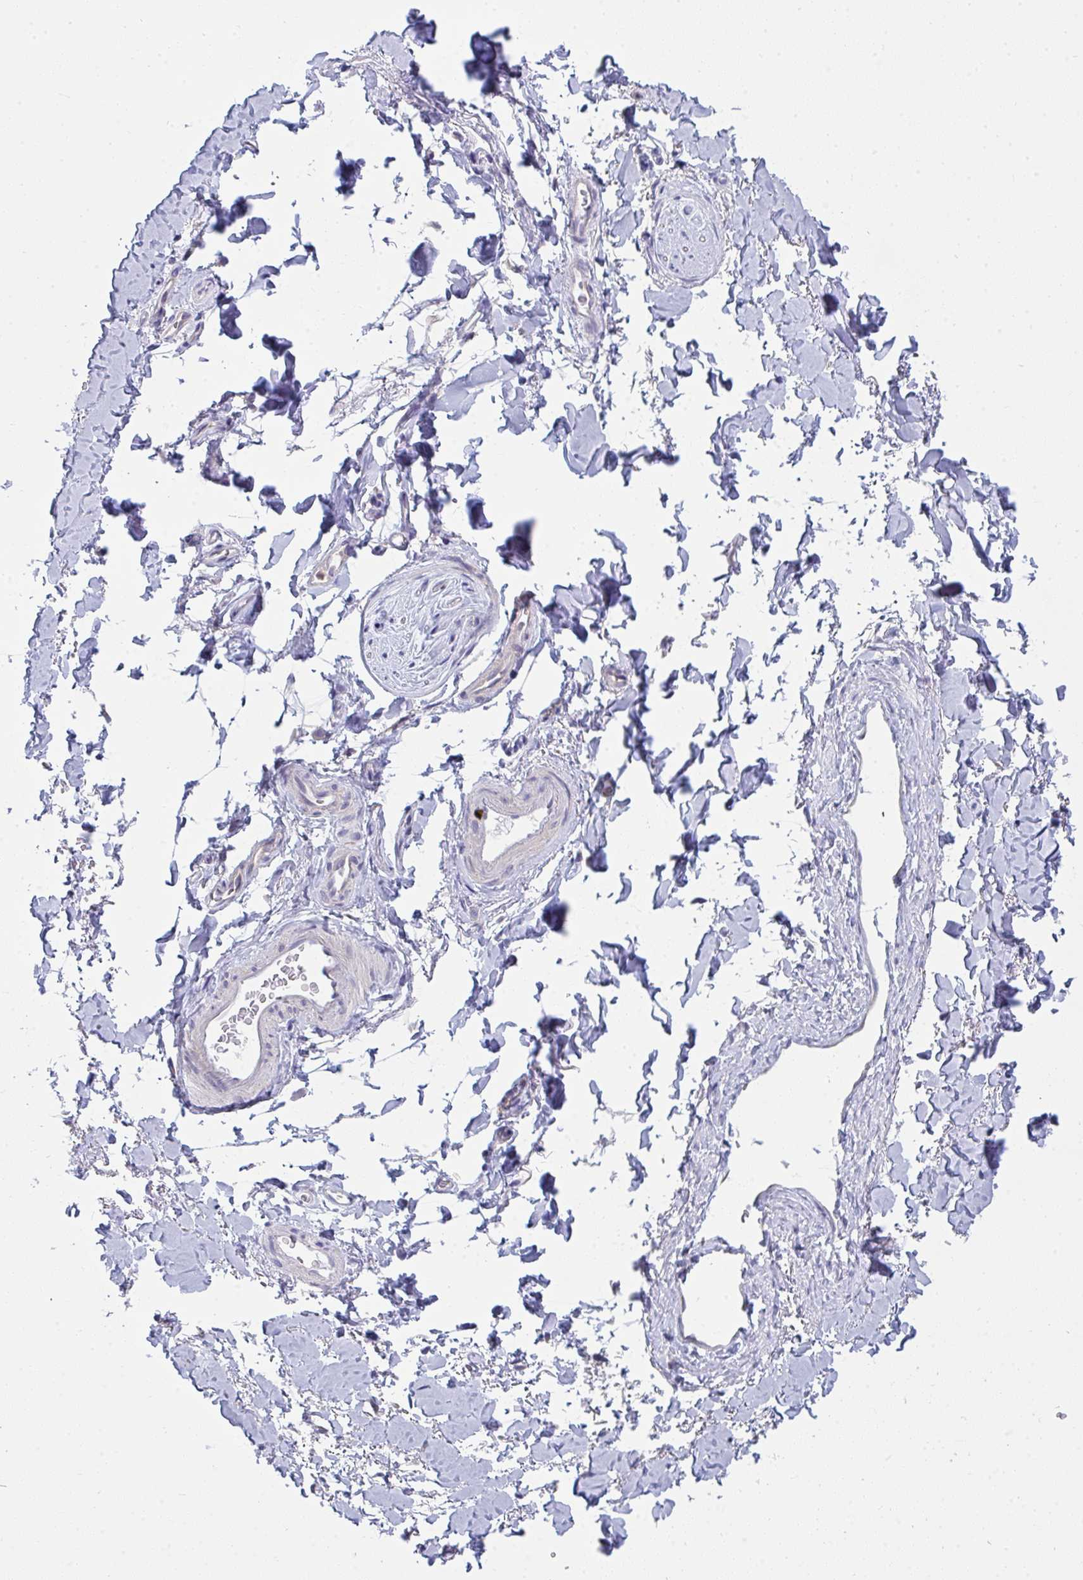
{"staining": {"intensity": "negative", "quantity": "none", "location": "none"}, "tissue": "adipose tissue", "cell_type": "Adipocytes", "image_type": "normal", "snomed": [{"axis": "morphology", "description": "Normal tissue, NOS"}, {"axis": "topography", "description": "Vulva"}, {"axis": "topography", "description": "Peripheral nerve tissue"}], "caption": "This is an IHC histopathology image of normal adipose tissue. There is no expression in adipocytes.", "gene": "SLC30A6", "patient": {"sex": "female", "age": 66}}